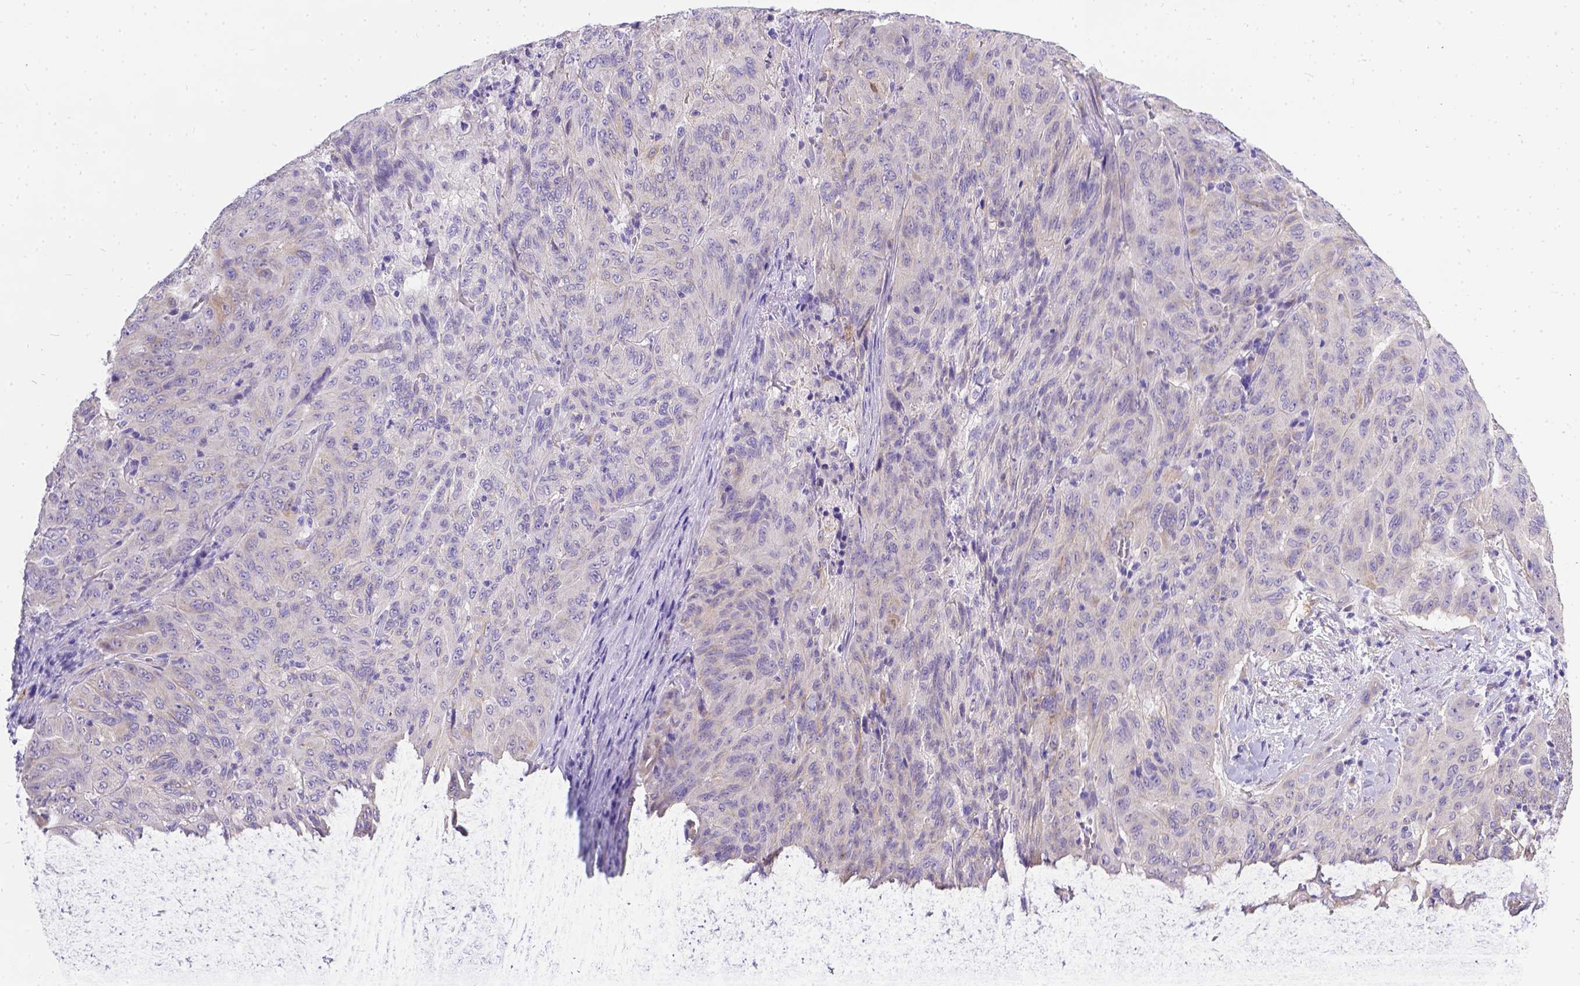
{"staining": {"intensity": "negative", "quantity": "none", "location": "none"}, "tissue": "pancreatic cancer", "cell_type": "Tumor cells", "image_type": "cancer", "snomed": [{"axis": "morphology", "description": "Adenocarcinoma, NOS"}, {"axis": "topography", "description": "Pancreas"}], "caption": "Immunohistochemistry (IHC) of human pancreatic cancer reveals no positivity in tumor cells. (DAB (3,3'-diaminobenzidine) immunohistochemistry (IHC), high magnification).", "gene": "DLEC1", "patient": {"sex": "male", "age": 63}}